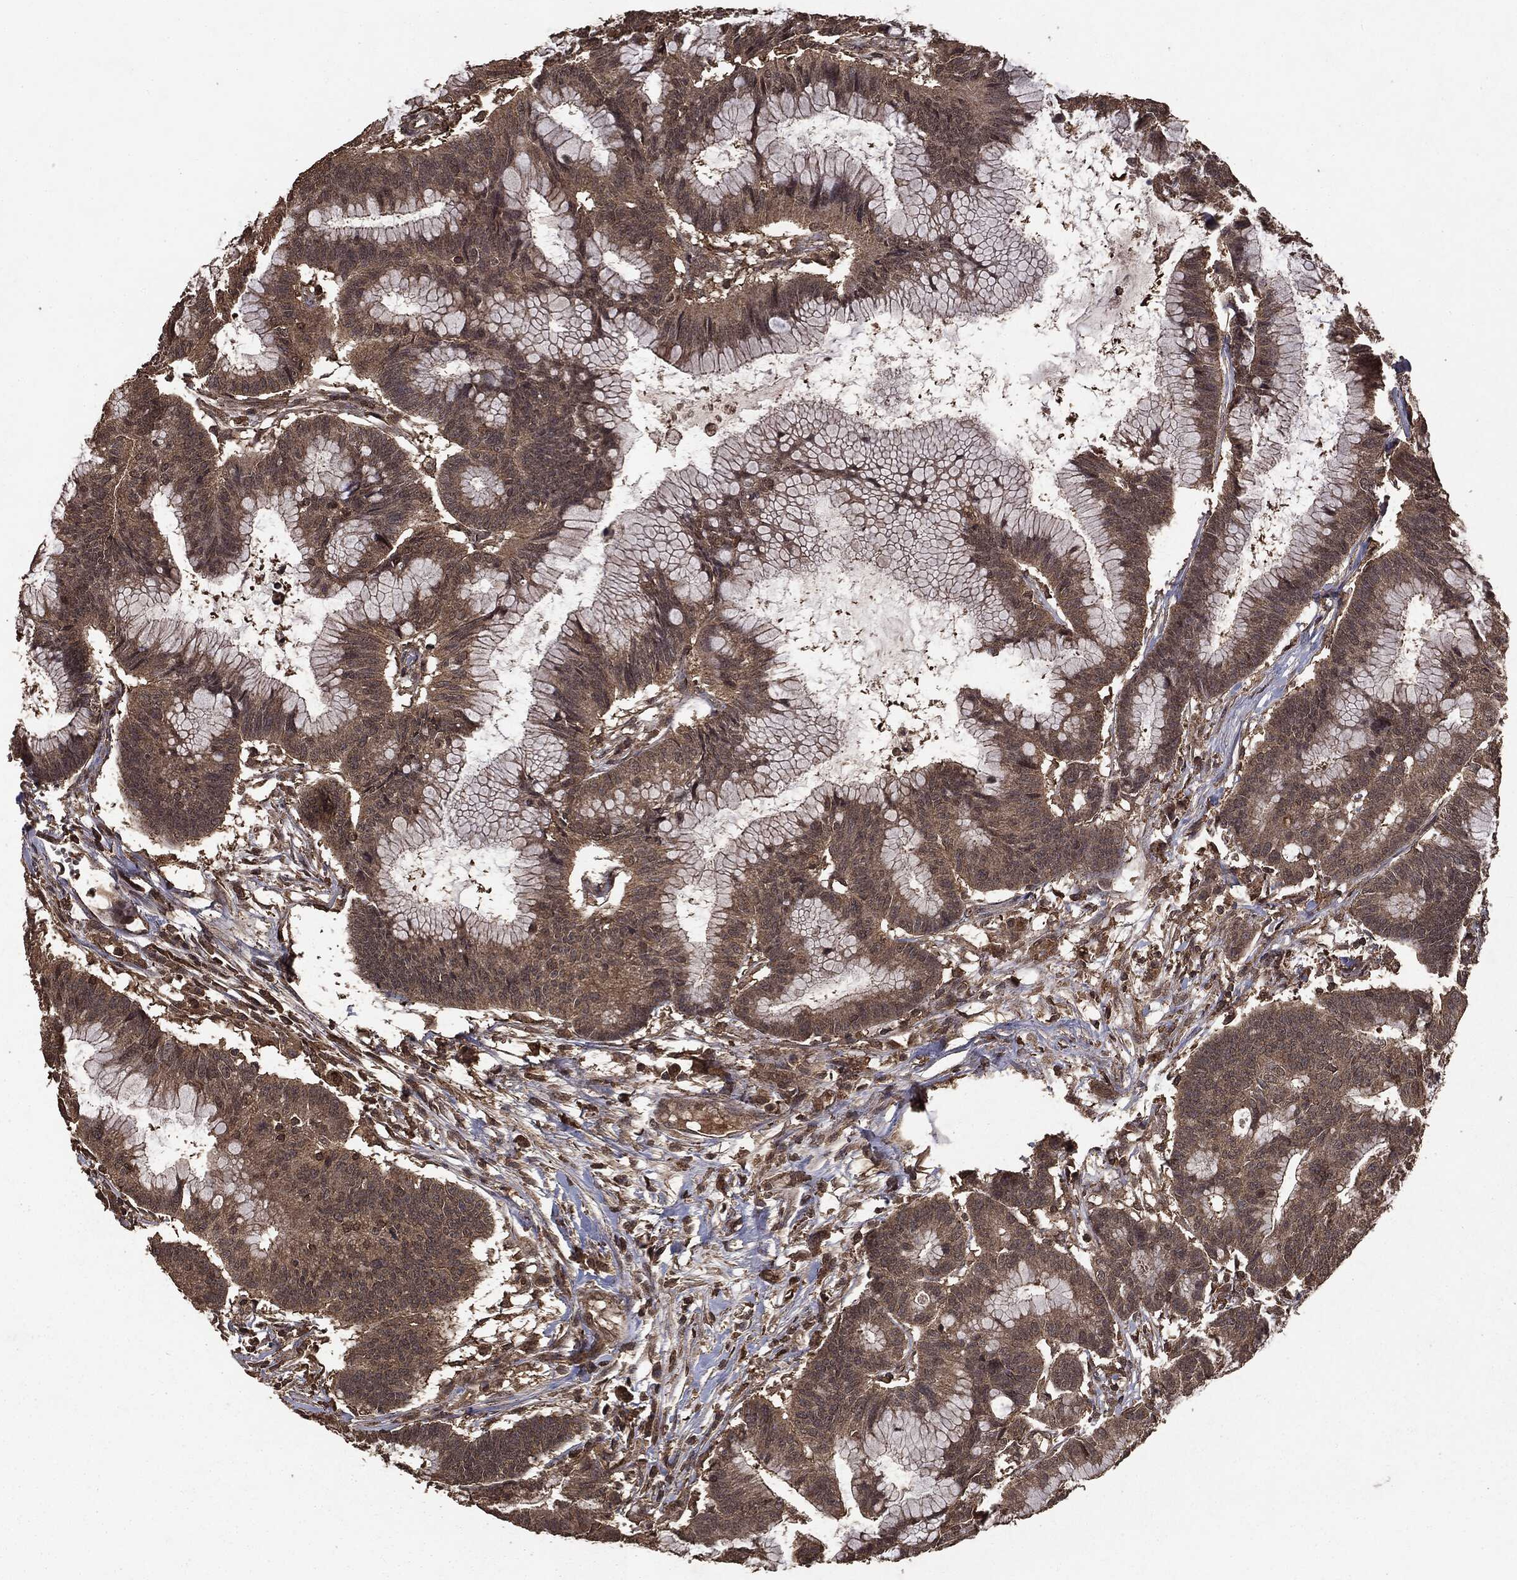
{"staining": {"intensity": "weak", "quantity": ">75%", "location": "cytoplasmic/membranous"}, "tissue": "colorectal cancer", "cell_type": "Tumor cells", "image_type": "cancer", "snomed": [{"axis": "morphology", "description": "Adenocarcinoma, NOS"}, {"axis": "topography", "description": "Colon"}], "caption": "Immunohistochemical staining of human colorectal adenocarcinoma displays low levels of weak cytoplasmic/membranous protein positivity in approximately >75% of tumor cells.", "gene": "NME1", "patient": {"sex": "female", "age": 78}}